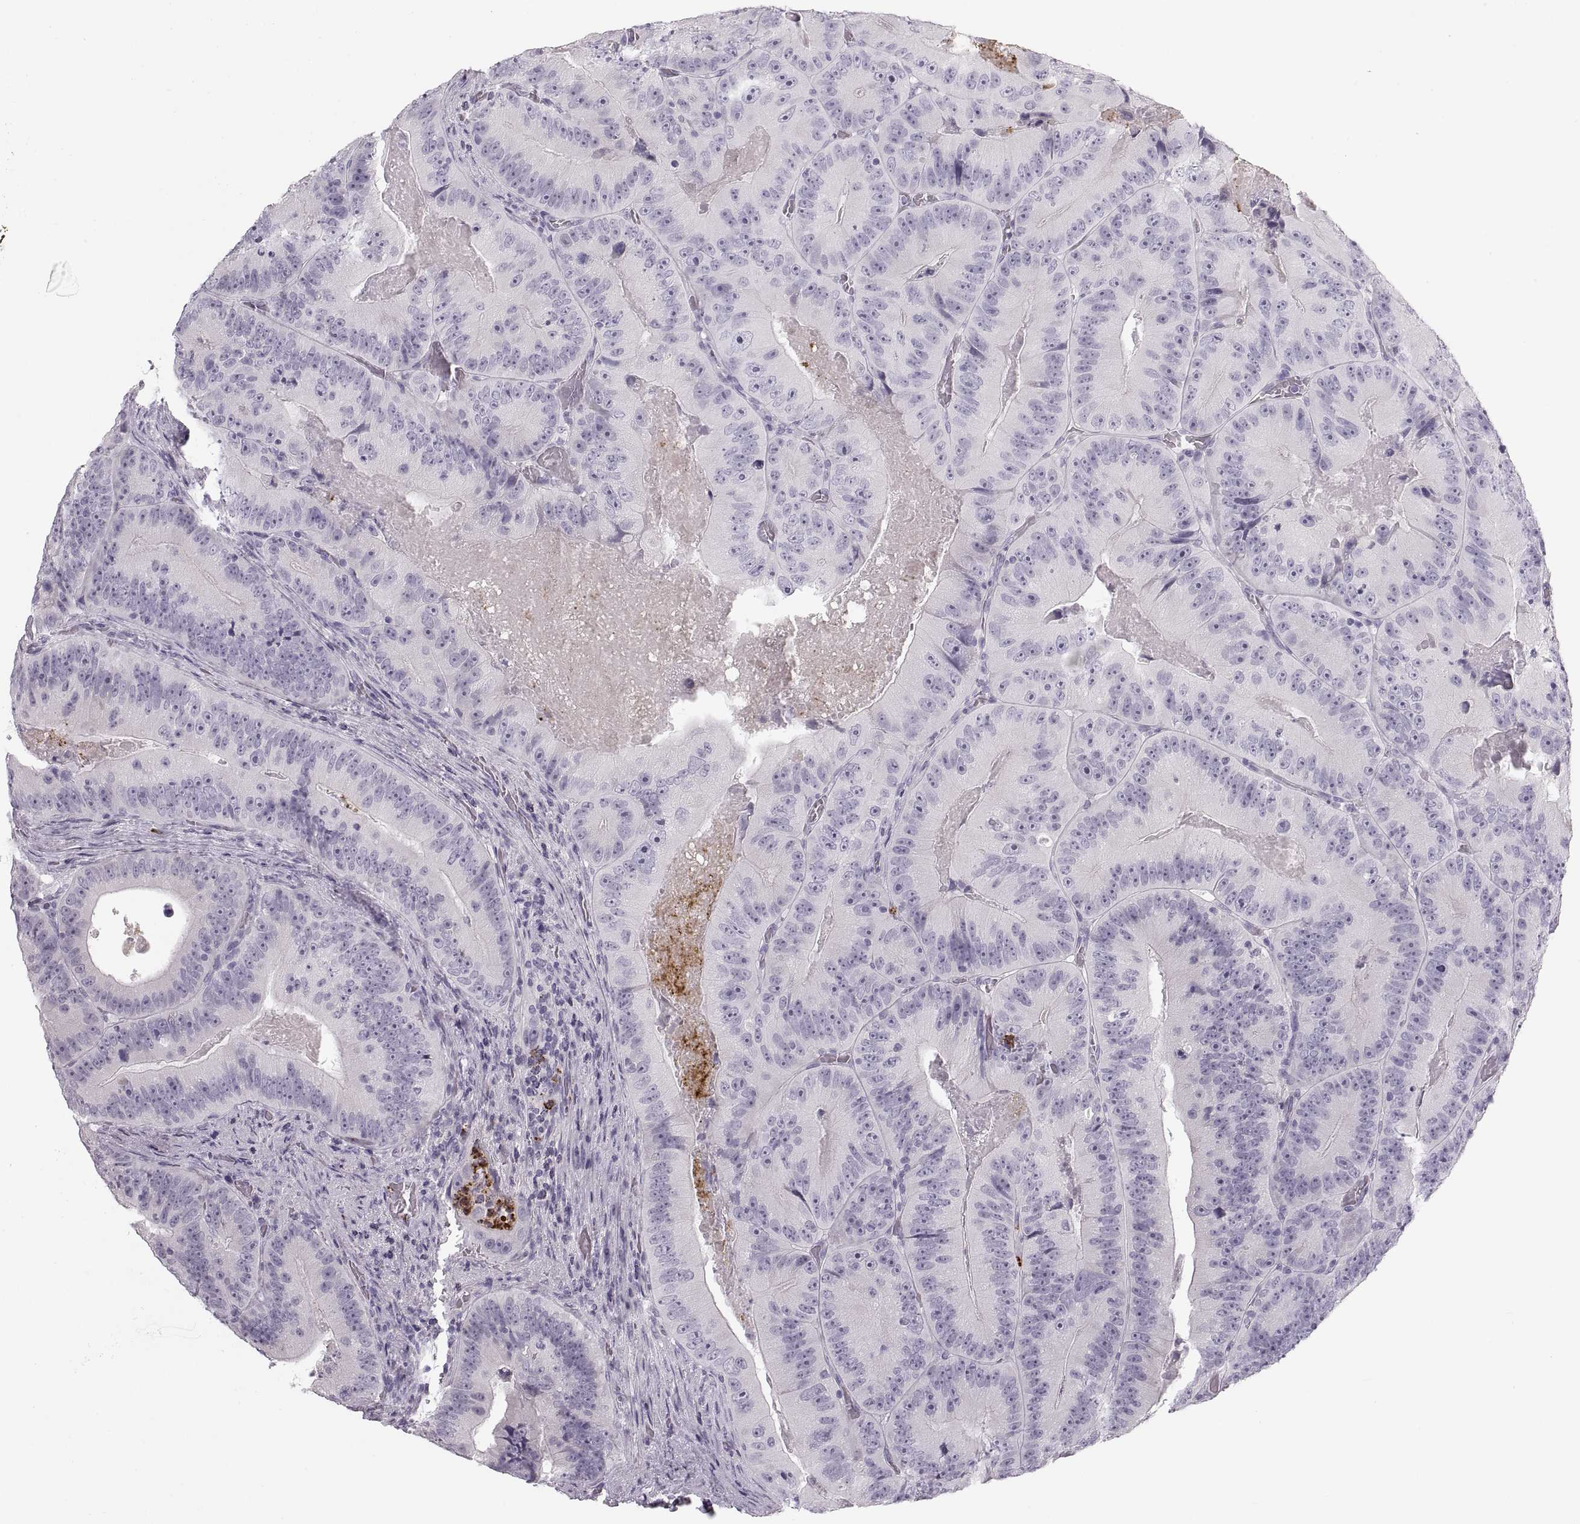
{"staining": {"intensity": "negative", "quantity": "none", "location": "none"}, "tissue": "colorectal cancer", "cell_type": "Tumor cells", "image_type": "cancer", "snomed": [{"axis": "morphology", "description": "Adenocarcinoma, NOS"}, {"axis": "topography", "description": "Colon"}], "caption": "Micrograph shows no protein staining in tumor cells of colorectal cancer tissue.", "gene": "MILR1", "patient": {"sex": "female", "age": 86}}